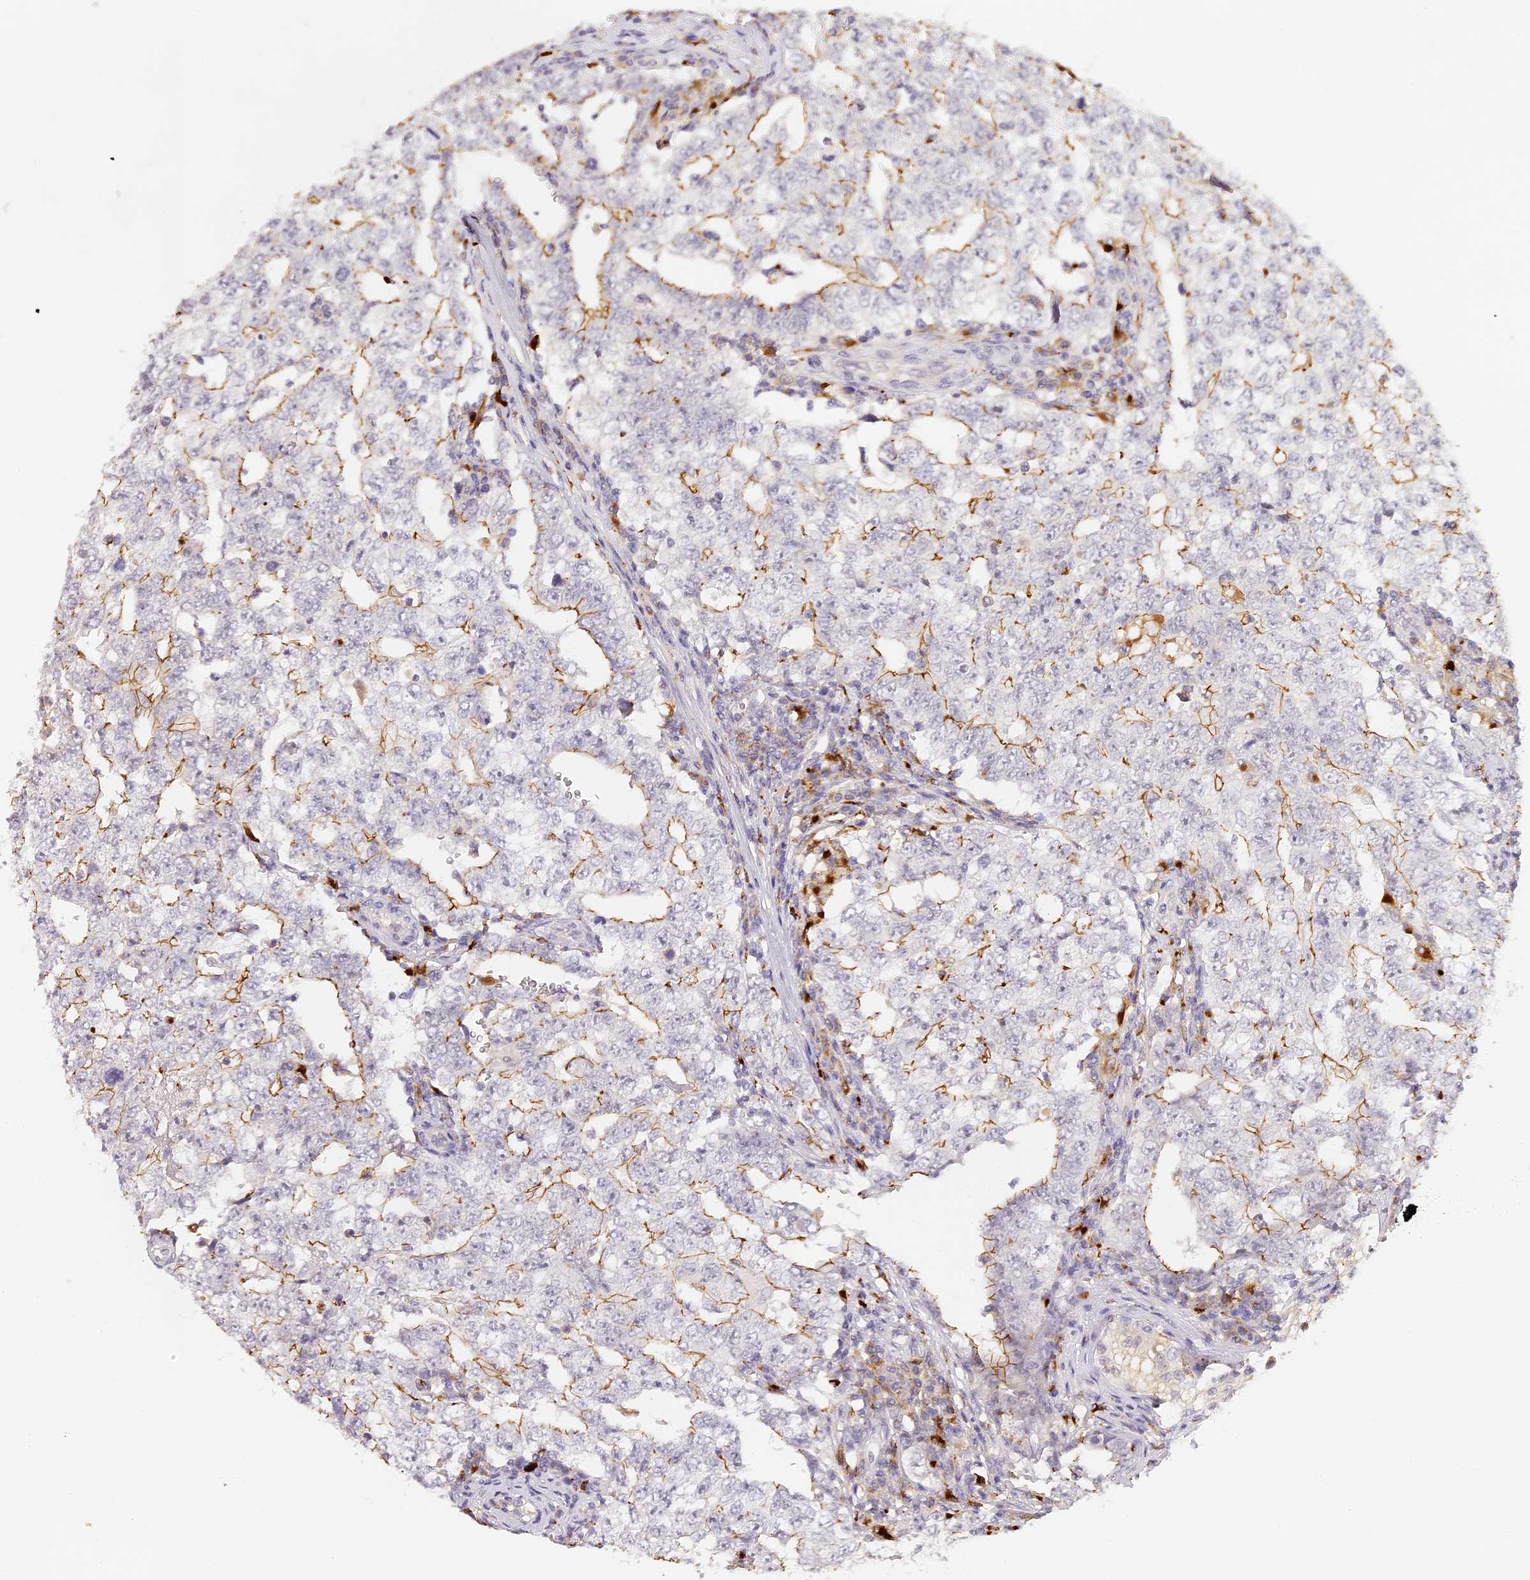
{"staining": {"intensity": "moderate", "quantity": "25%-75%", "location": "cytoplasmic/membranous"}, "tissue": "testis cancer", "cell_type": "Tumor cells", "image_type": "cancer", "snomed": [{"axis": "morphology", "description": "Carcinoma, Embryonal, NOS"}, {"axis": "topography", "description": "Testis"}], "caption": "Protein analysis of testis cancer tissue demonstrates moderate cytoplasmic/membranous staining in about 25%-75% of tumor cells.", "gene": "ELL3", "patient": {"sex": "male", "age": 26}}